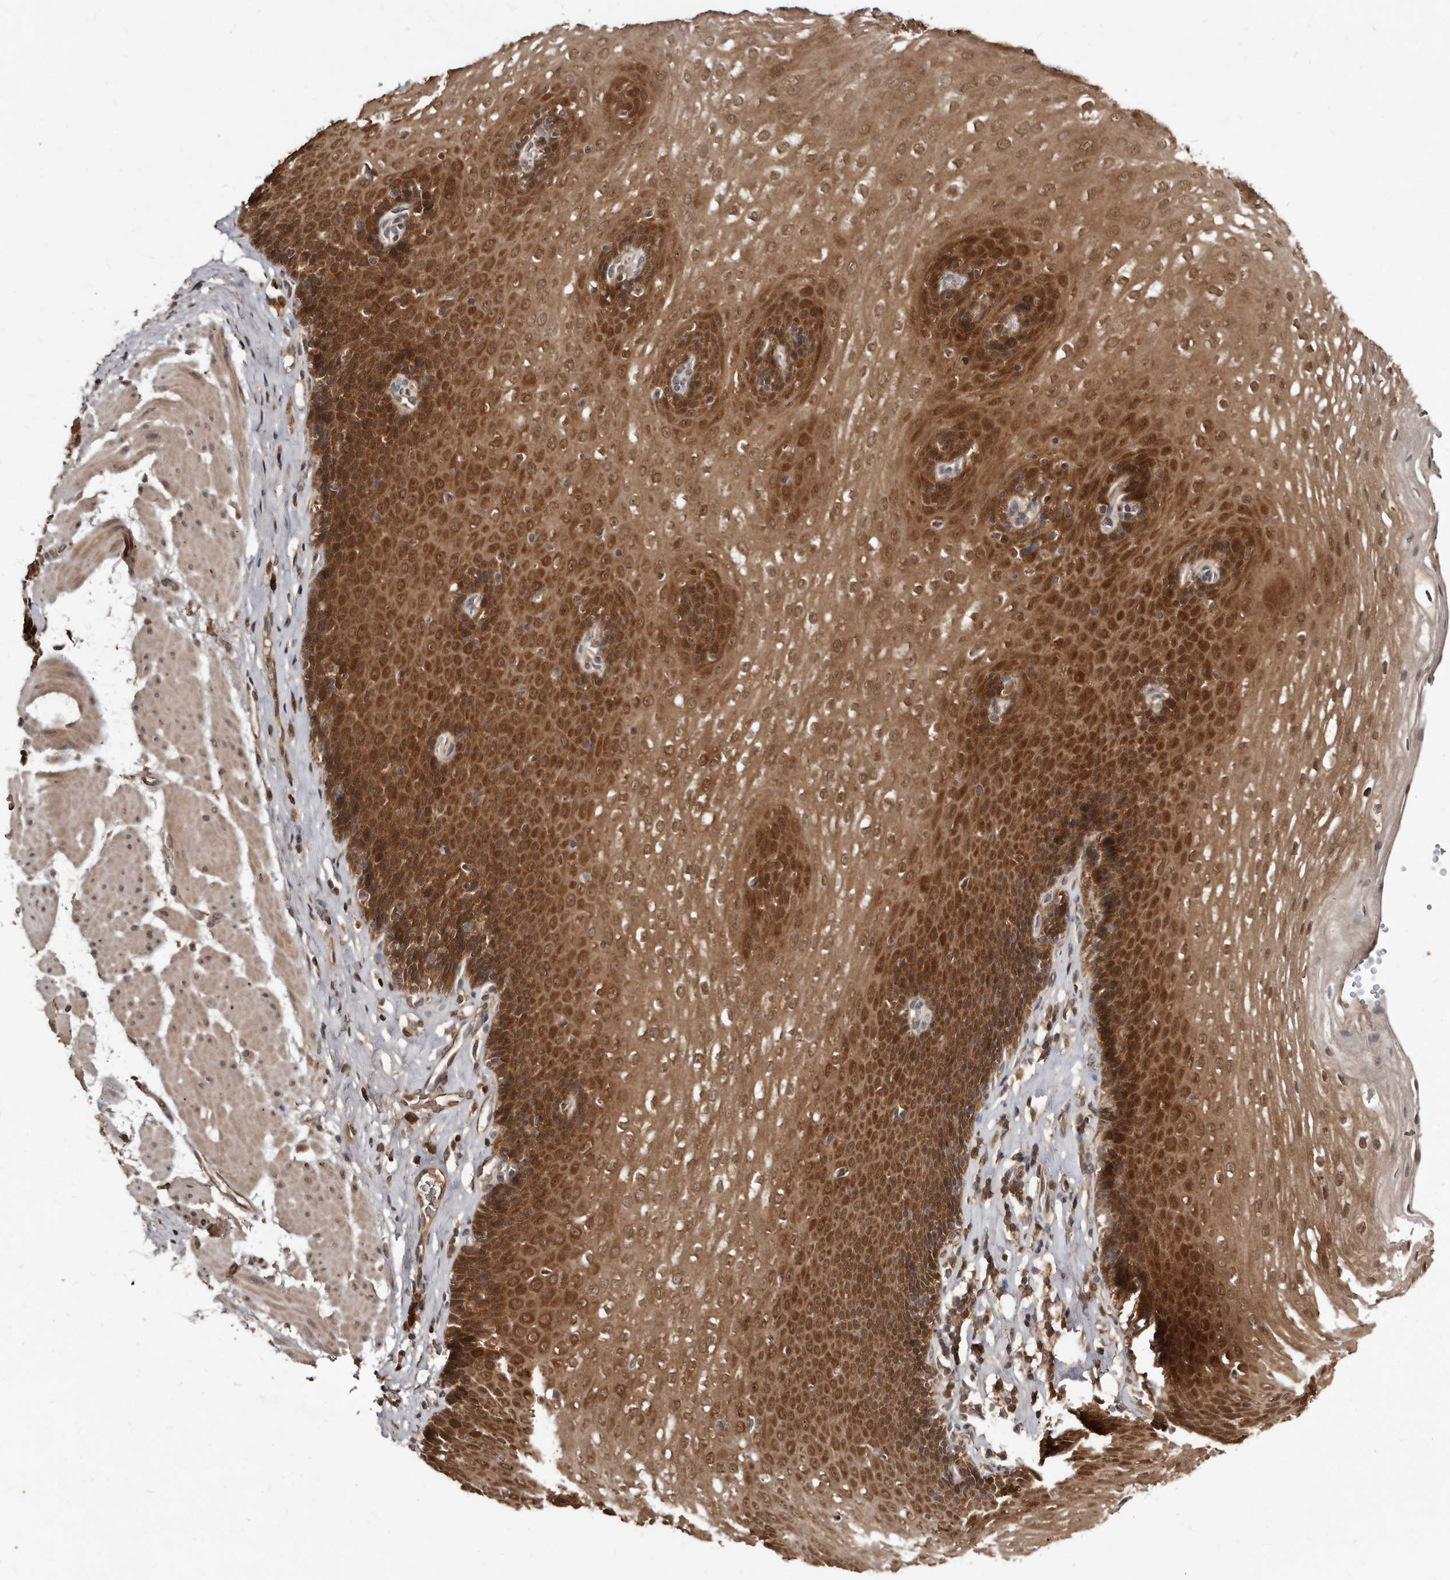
{"staining": {"intensity": "moderate", "quantity": ">75%", "location": "cytoplasmic/membranous"}, "tissue": "esophagus", "cell_type": "Squamous epithelial cells", "image_type": "normal", "snomed": [{"axis": "morphology", "description": "Normal tissue, NOS"}, {"axis": "topography", "description": "Esophagus"}], "caption": "The photomicrograph reveals immunohistochemical staining of unremarkable esophagus. There is moderate cytoplasmic/membranous staining is seen in about >75% of squamous epithelial cells.", "gene": "PMVK", "patient": {"sex": "female", "age": 66}}